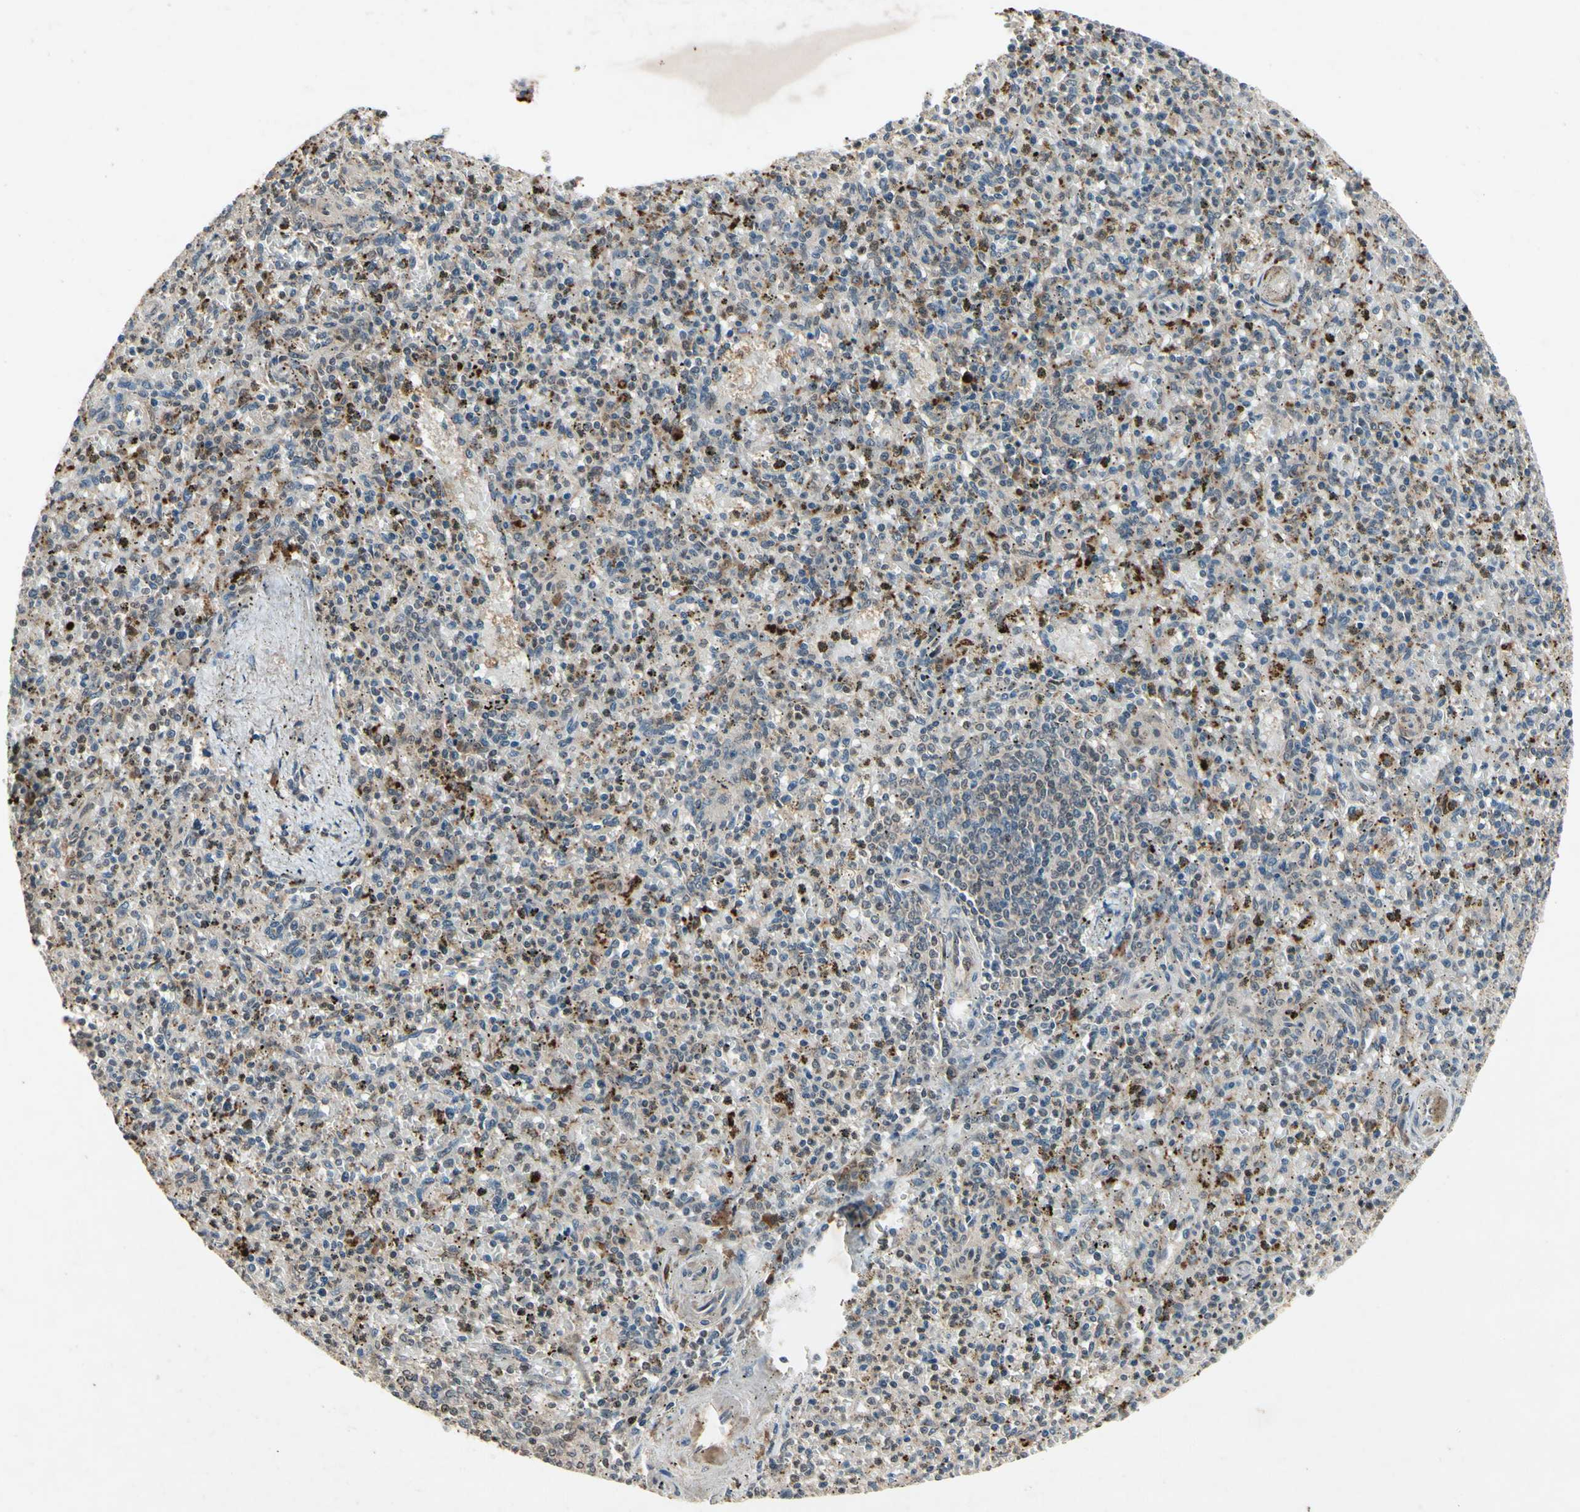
{"staining": {"intensity": "moderate", "quantity": "<25%", "location": "cytoplasmic/membranous"}, "tissue": "spleen", "cell_type": "Cells in red pulp", "image_type": "normal", "snomed": [{"axis": "morphology", "description": "Normal tissue, NOS"}, {"axis": "topography", "description": "Spleen"}], "caption": "This image demonstrates unremarkable spleen stained with immunohistochemistry to label a protein in brown. The cytoplasmic/membranous of cells in red pulp show moderate positivity for the protein. Nuclei are counter-stained blue.", "gene": "DPY19L3", "patient": {"sex": "male", "age": 72}}